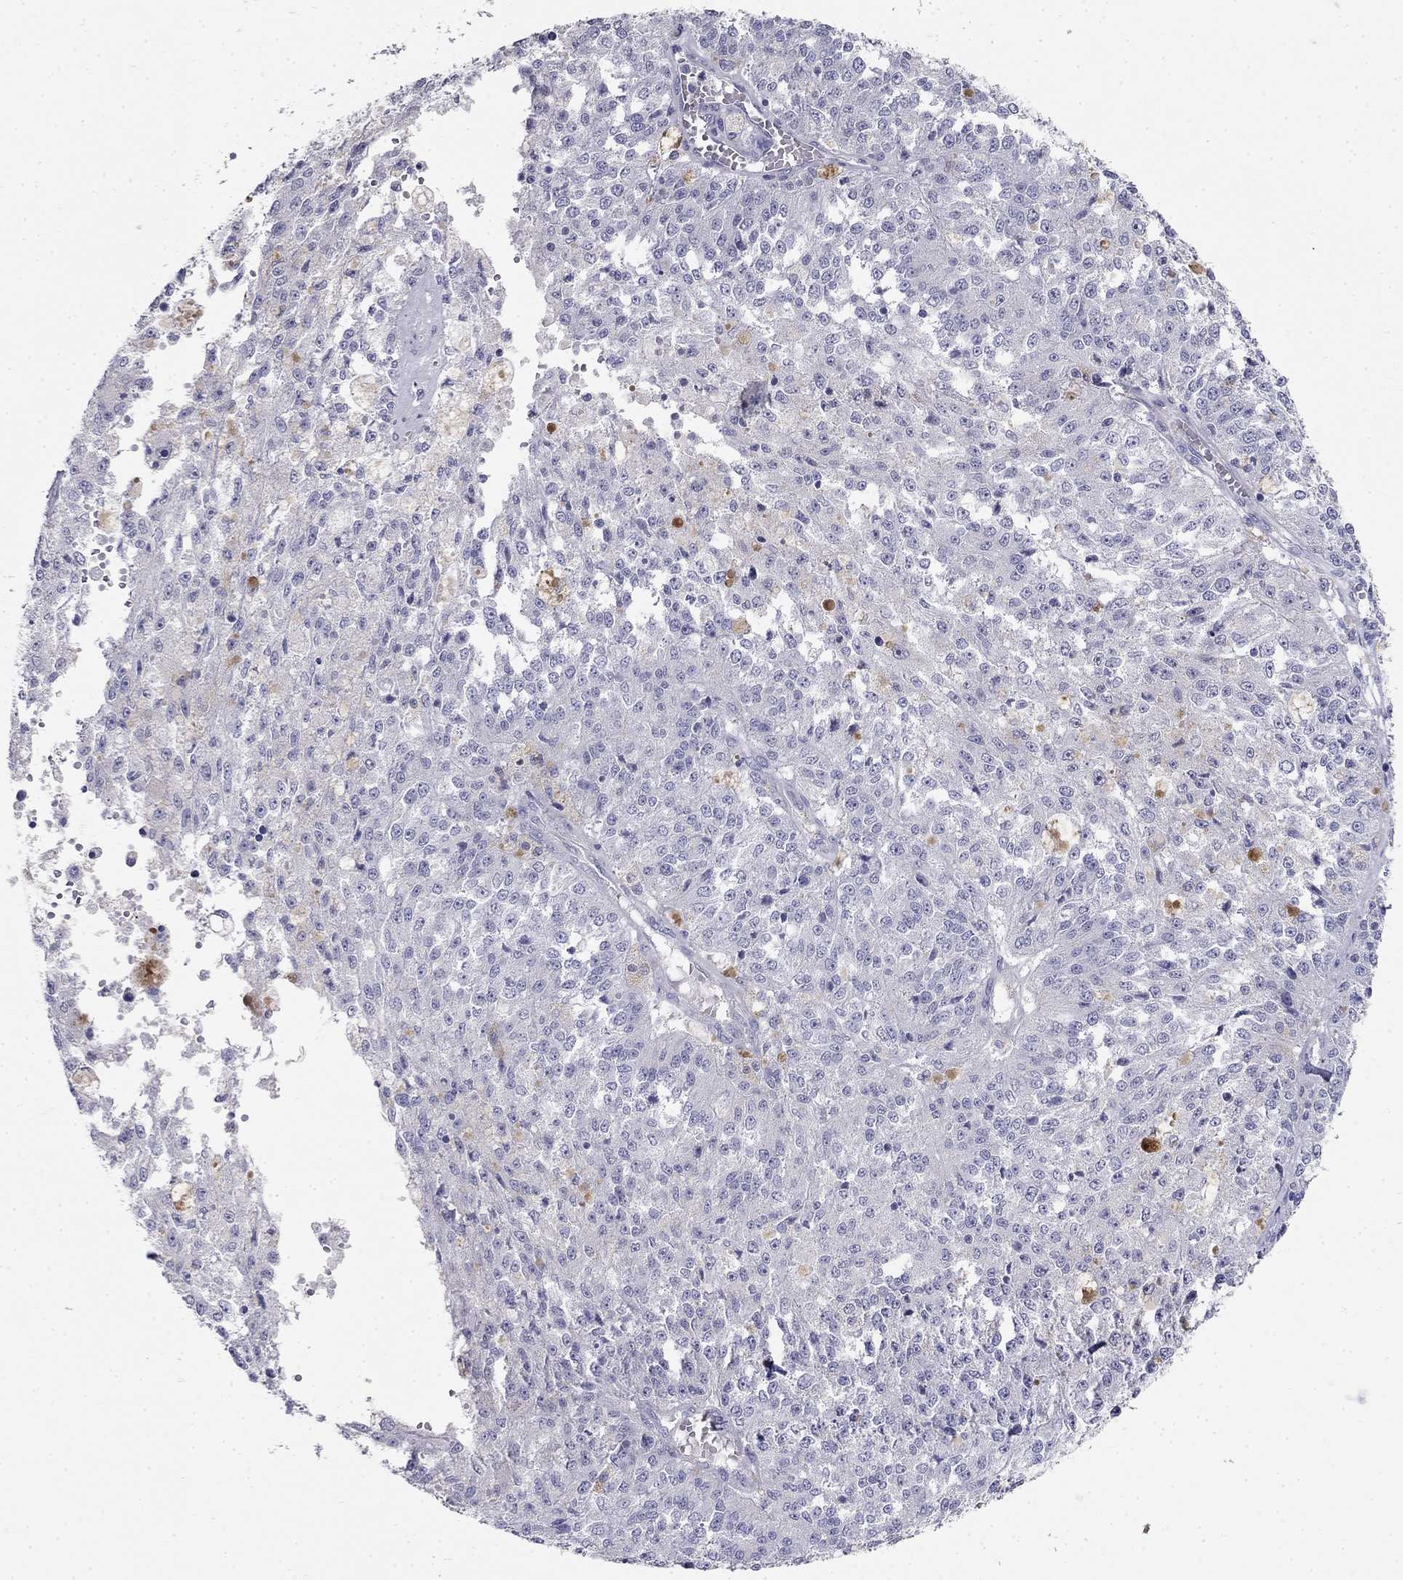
{"staining": {"intensity": "negative", "quantity": "none", "location": "none"}, "tissue": "melanoma", "cell_type": "Tumor cells", "image_type": "cancer", "snomed": [{"axis": "morphology", "description": "Malignant melanoma, Metastatic site"}, {"axis": "topography", "description": "Lymph node"}], "caption": "An immunohistochemistry micrograph of melanoma is shown. There is no staining in tumor cells of melanoma. (Immunohistochemistry (ihc), brightfield microscopy, high magnification).", "gene": "LY6H", "patient": {"sex": "female", "age": 64}}